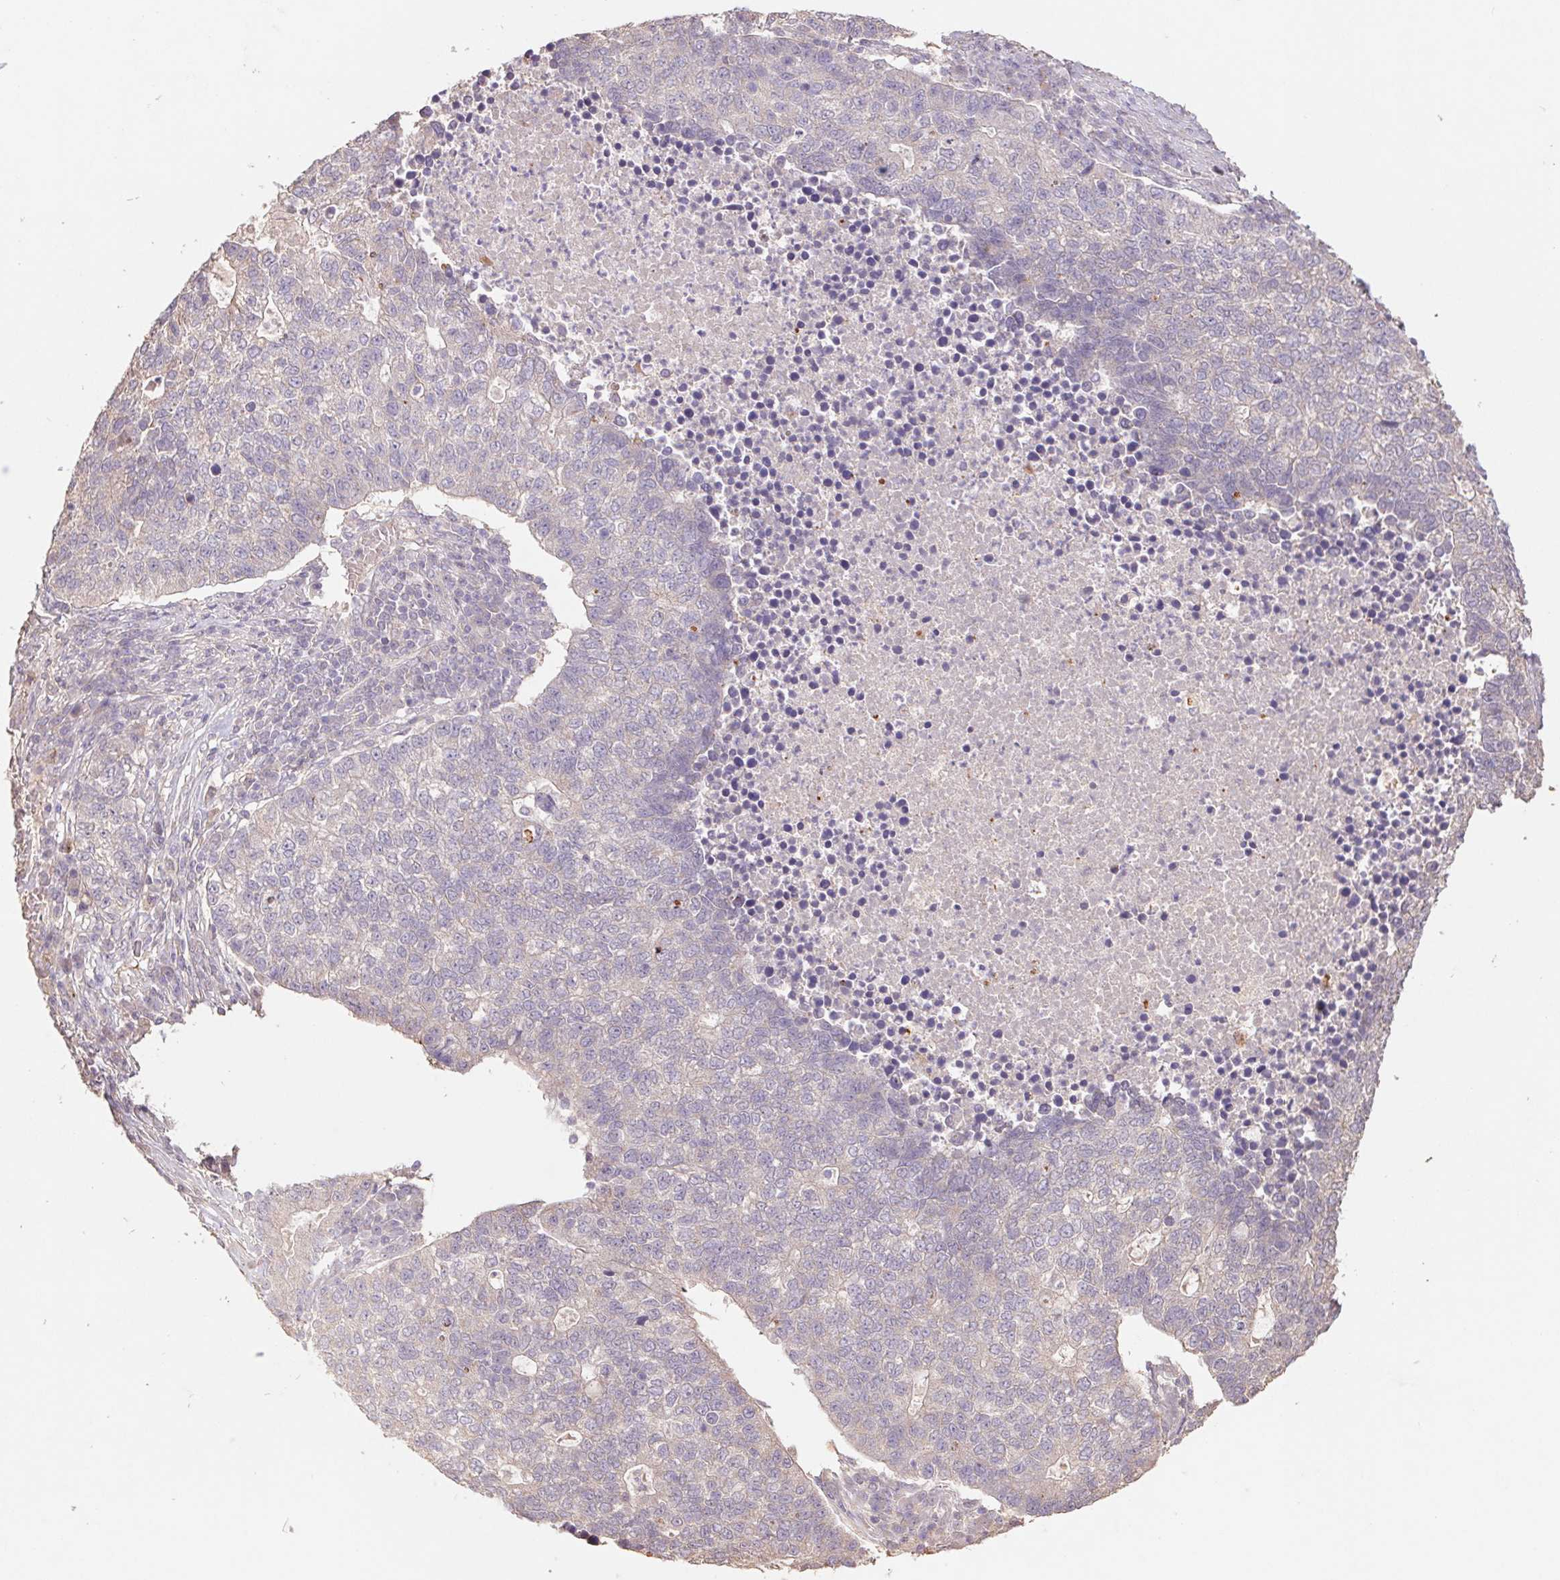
{"staining": {"intensity": "weak", "quantity": "<25%", "location": "cytoplasmic/membranous"}, "tissue": "lung cancer", "cell_type": "Tumor cells", "image_type": "cancer", "snomed": [{"axis": "morphology", "description": "Adenocarcinoma, NOS"}, {"axis": "topography", "description": "Lung"}], "caption": "Tumor cells show no significant protein positivity in adenocarcinoma (lung).", "gene": "GRM2", "patient": {"sex": "male", "age": 57}}